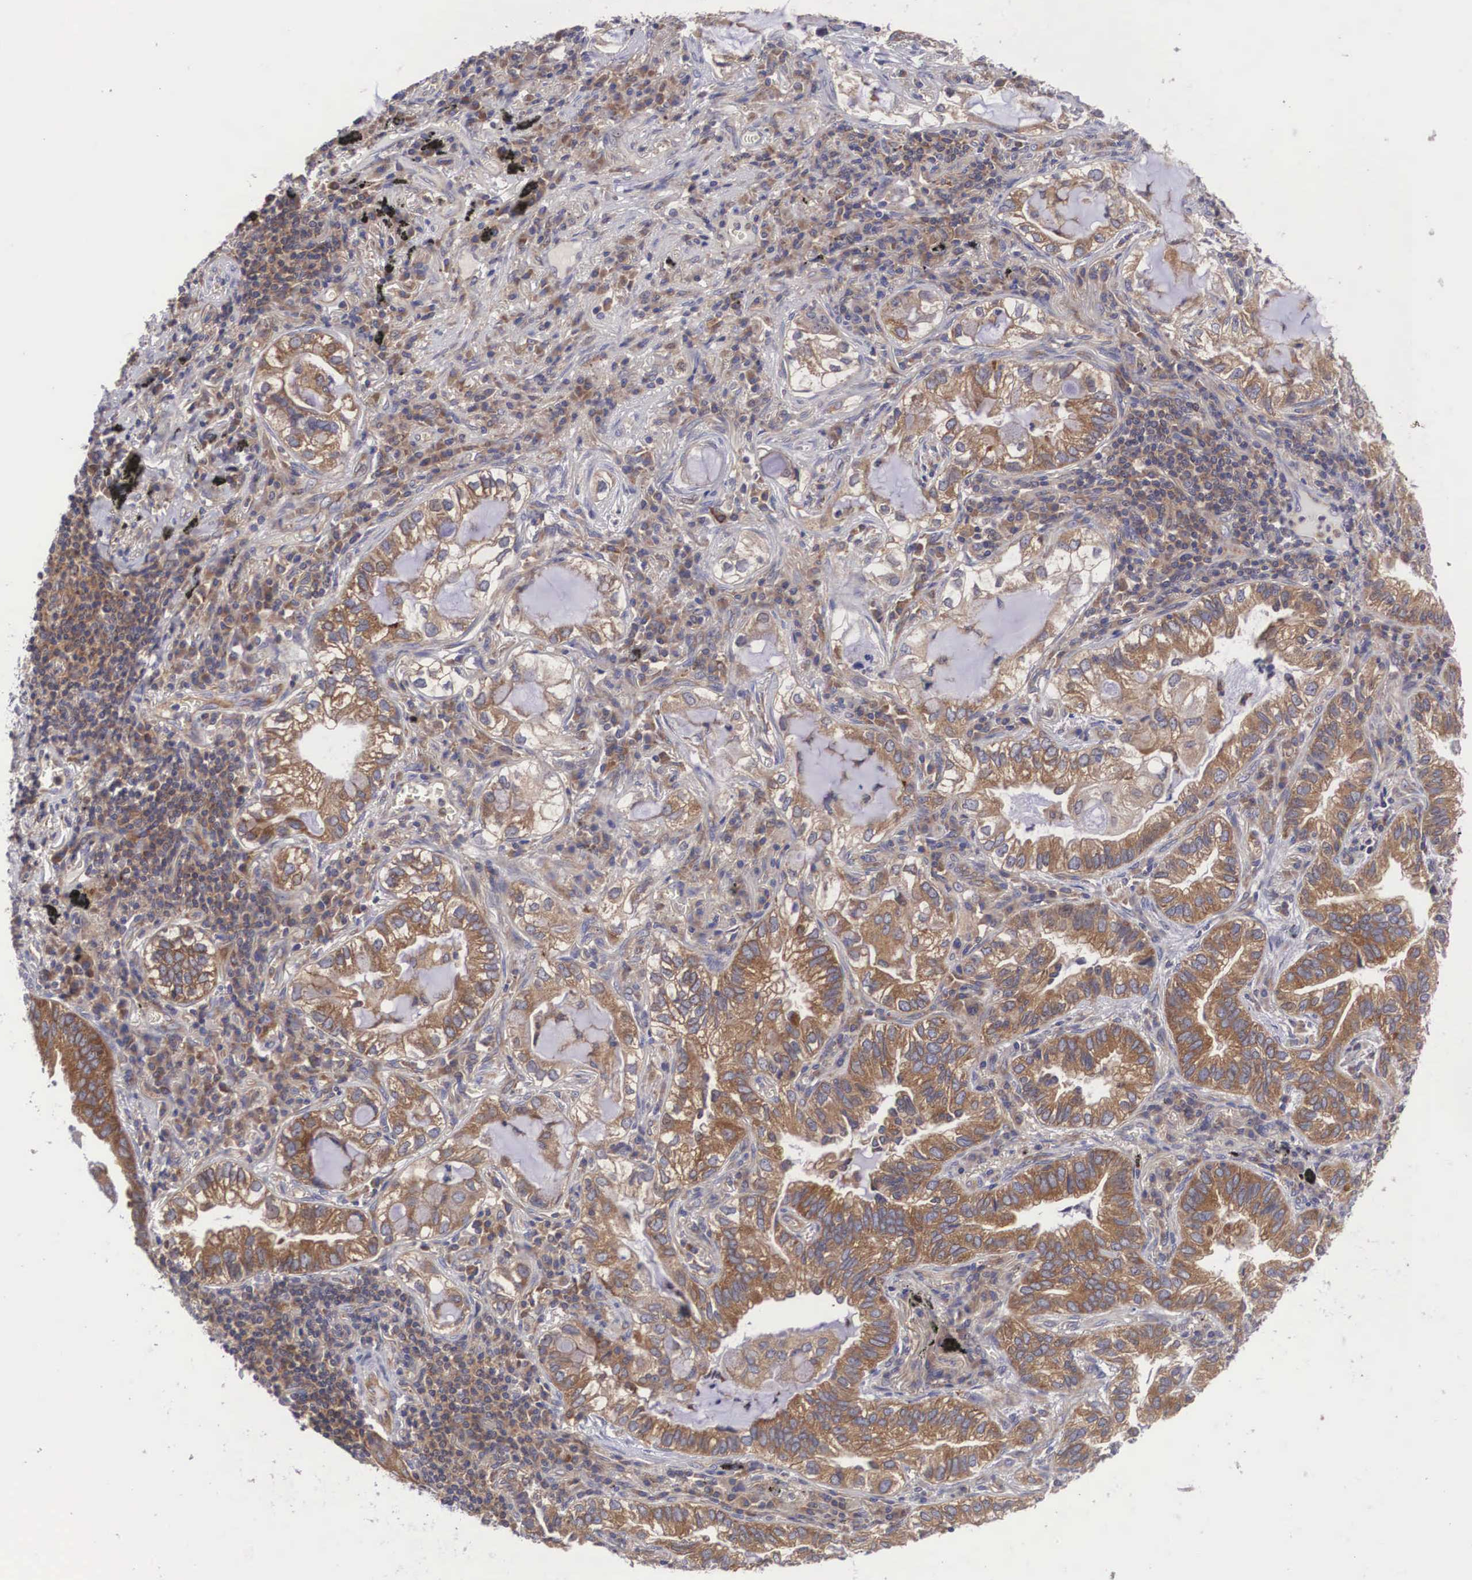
{"staining": {"intensity": "moderate", "quantity": ">75%", "location": "cytoplasmic/membranous"}, "tissue": "lung cancer", "cell_type": "Tumor cells", "image_type": "cancer", "snomed": [{"axis": "morphology", "description": "Adenocarcinoma, NOS"}, {"axis": "topography", "description": "Lung"}], "caption": "IHC of human adenocarcinoma (lung) displays medium levels of moderate cytoplasmic/membranous positivity in approximately >75% of tumor cells.", "gene": "GRIPAP1", "patient": {"sex": "female", "age": 50}}